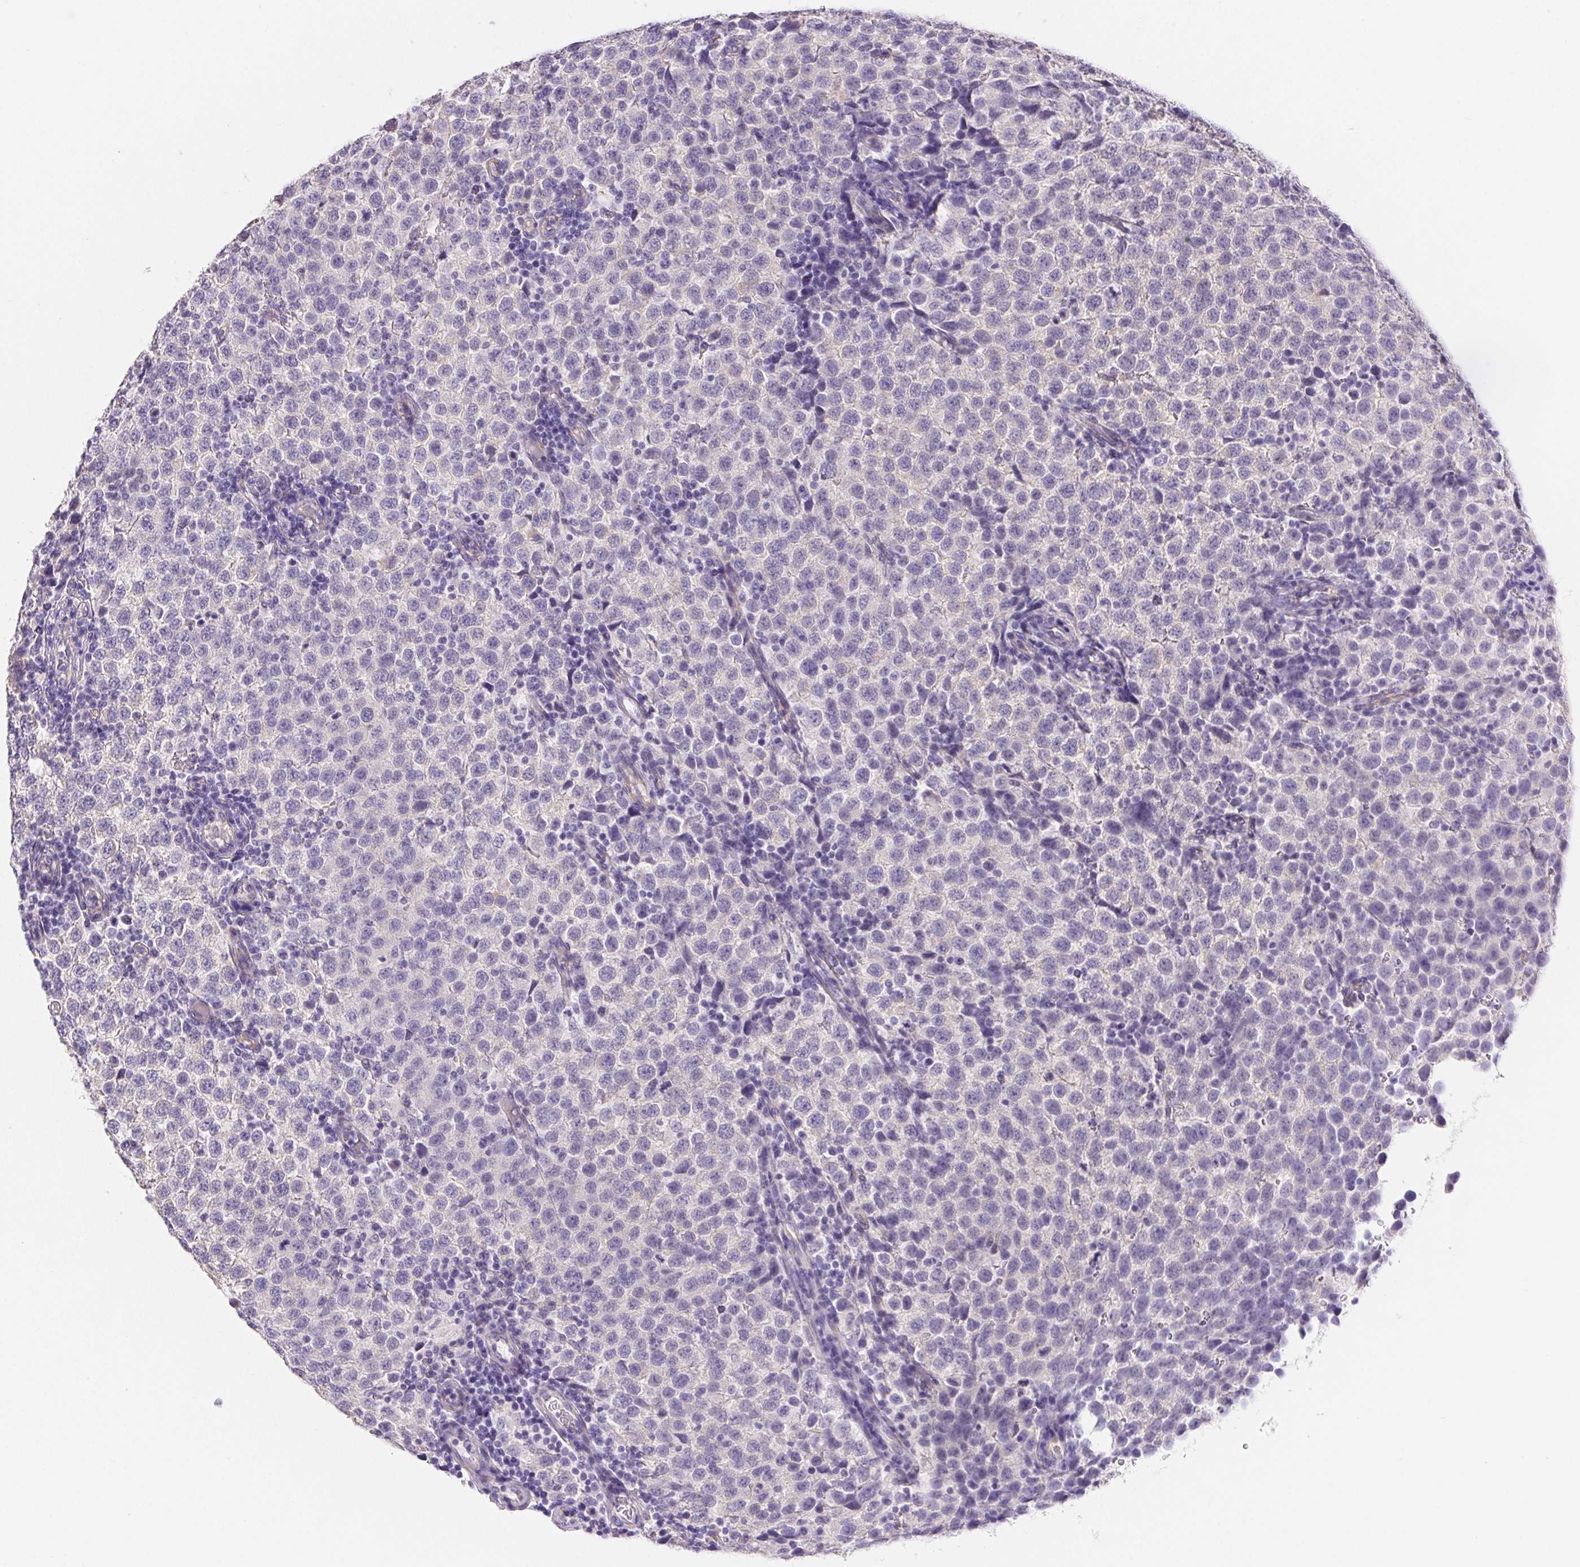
{"staining": {"intensity": "negative", "quantity": "none", "location": "none"}, "tissue": "testis cancer", "cell_type": "Tumor cells", "image_type": "cancer", "snomed": [{"axis": "morphology", "description": "Seminoma, NOS"}, {"axis": "topography", "description": "Testis"}], "caption": "This is an IHC histopathology image of seminoma (testis). There is no positivity in tumor cells.", "gene": "PNLIP", "patient": {"sex": "male", "age": 34}}